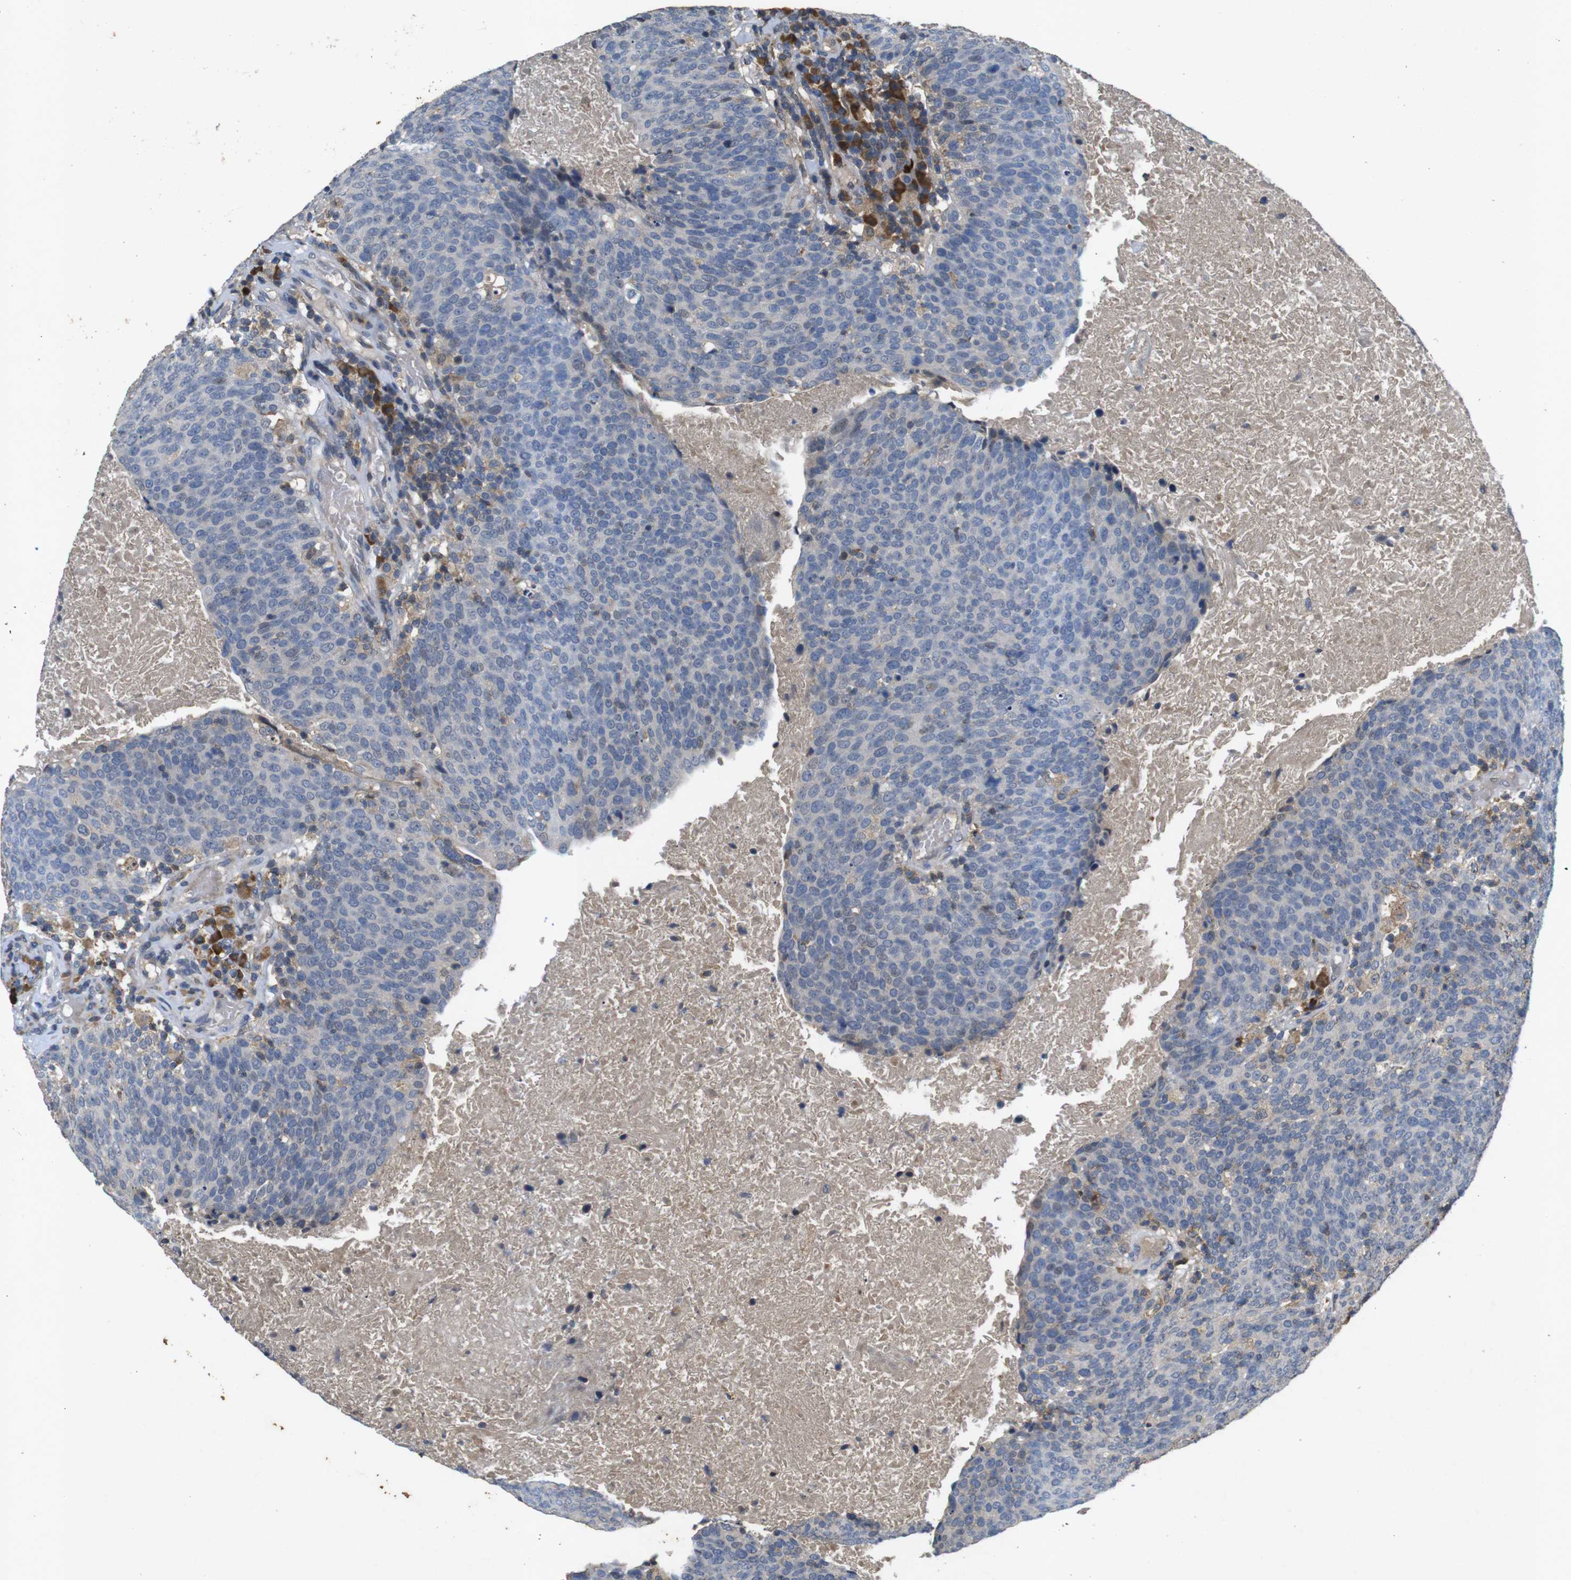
{"staining": {"intensity": "negative", "quantity": "none", "location": "none"}, "tissue": "head and neck cancer", "cell_type": "Tumor cells", "image_type": "cancer", "snomed": [{"axis": "morphology", "description": "Squamous cell carcinoma, NOS"}, {"axis": "morphology", "description": "Squamous cell carcinoma, metastatic, NOS"}, {"axis": "topography", "description": "Lymph node"}, {"axis": "topography", "description": "Head-Neck"}], "caption": "Micrograph shows no significant protein expression in tumor cells of head and neck cancer (metastatic squamous cell carcinoma). The staining was performed using DAB to visualize the protein expression in brown, while the nuclei were stained in blue with hematoxylin (Magnification: 20x).", "gene": "MAGI2", "patient": {"sex": "male", "age": 62}}